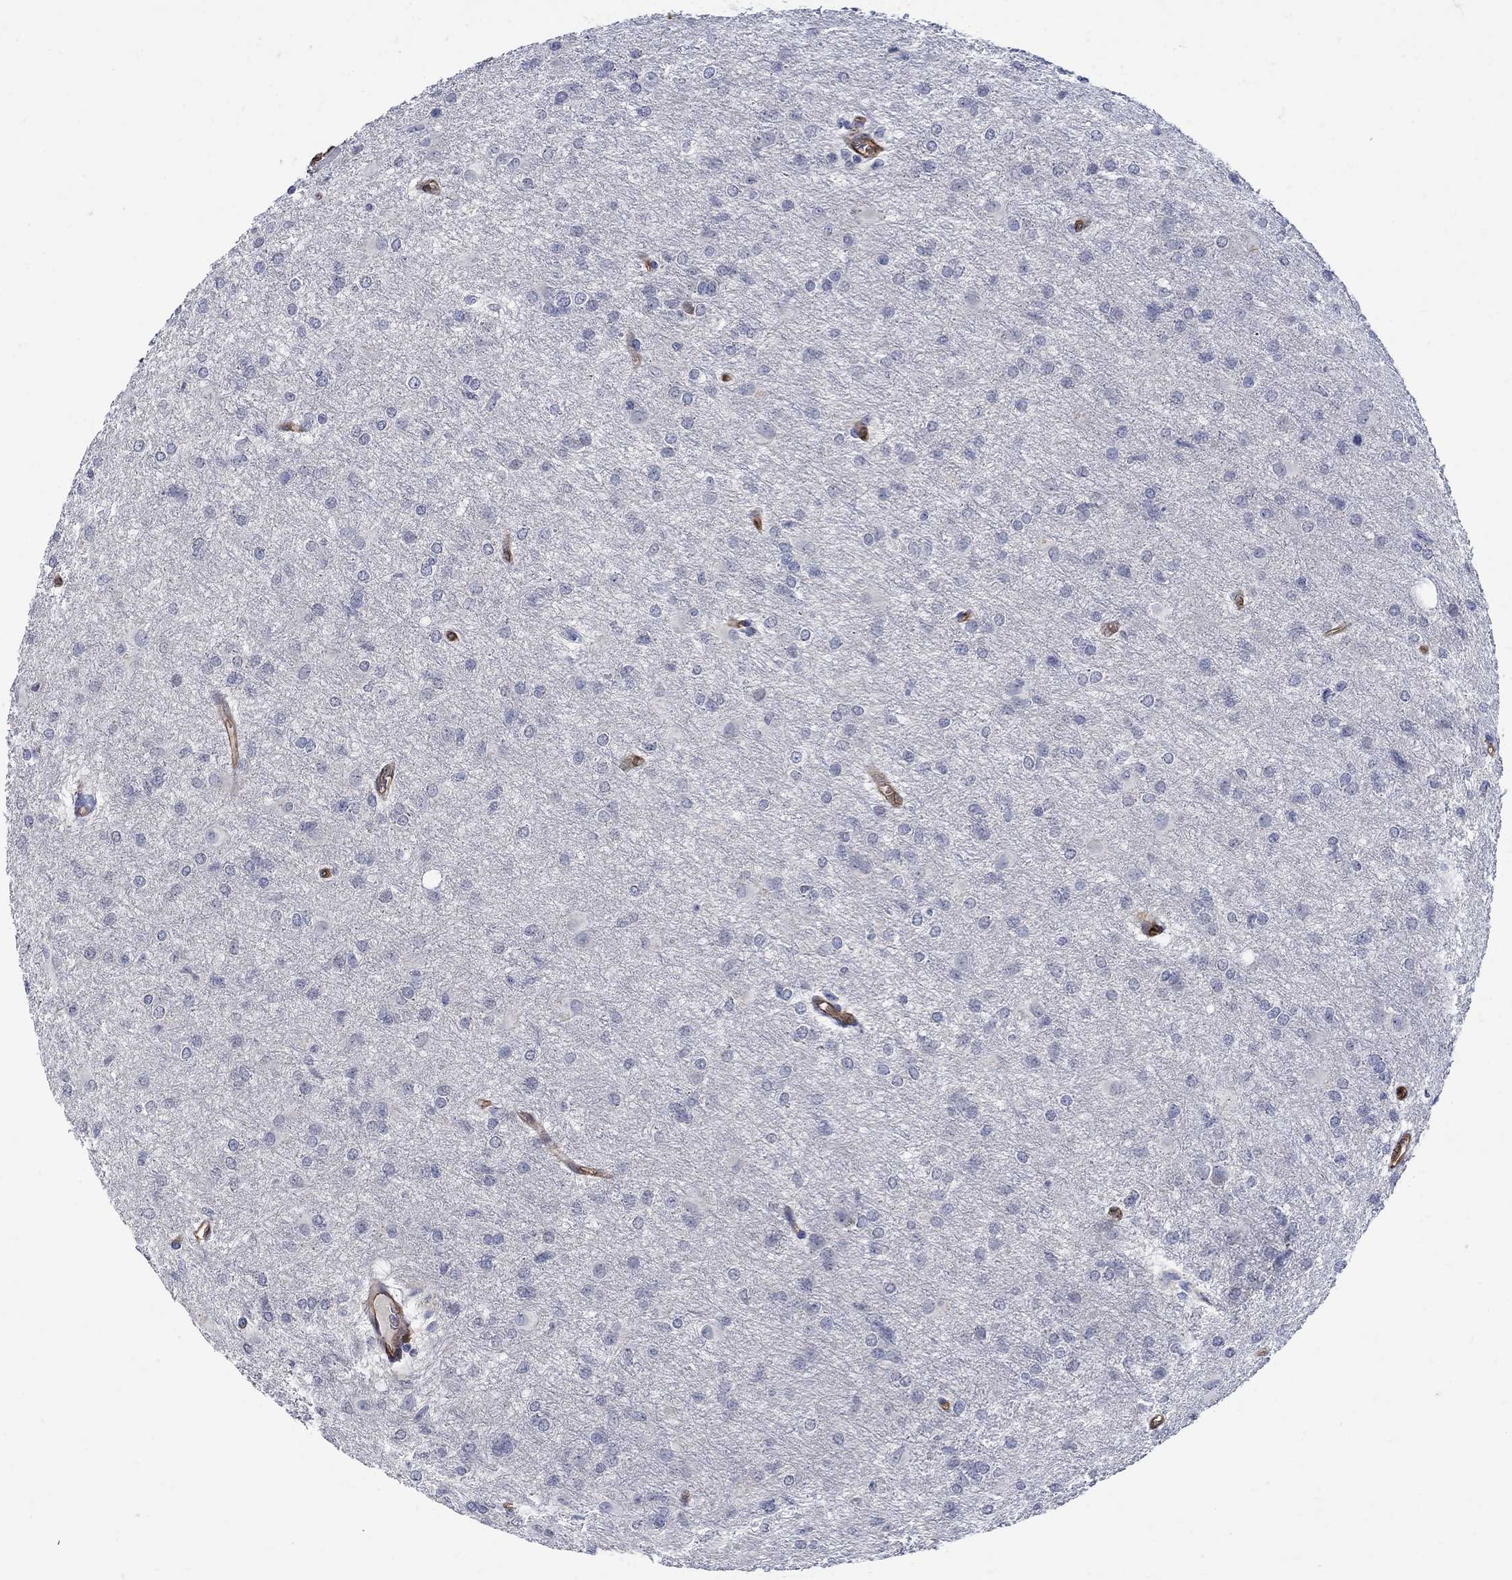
{"staining": {"intensity": "negative", "quantity": "none", "location": "none"}, "tissue": "glioma", "cell_type": "Tumor cells", "image_type": "cancer", "snomed": [{"axis": "morphology", "description": "Glioma, malignant, High grade"}, {"axis": "topography", "description": "Brain"}], "caption": "Immunohistochemistry (IHC) image of high-grade glioma (malignant) stained for a protein (brown), which exhibits no positivity in tumor cells.", "gene": "TGM2", "patient": {"sex": "male", "age": 68}}